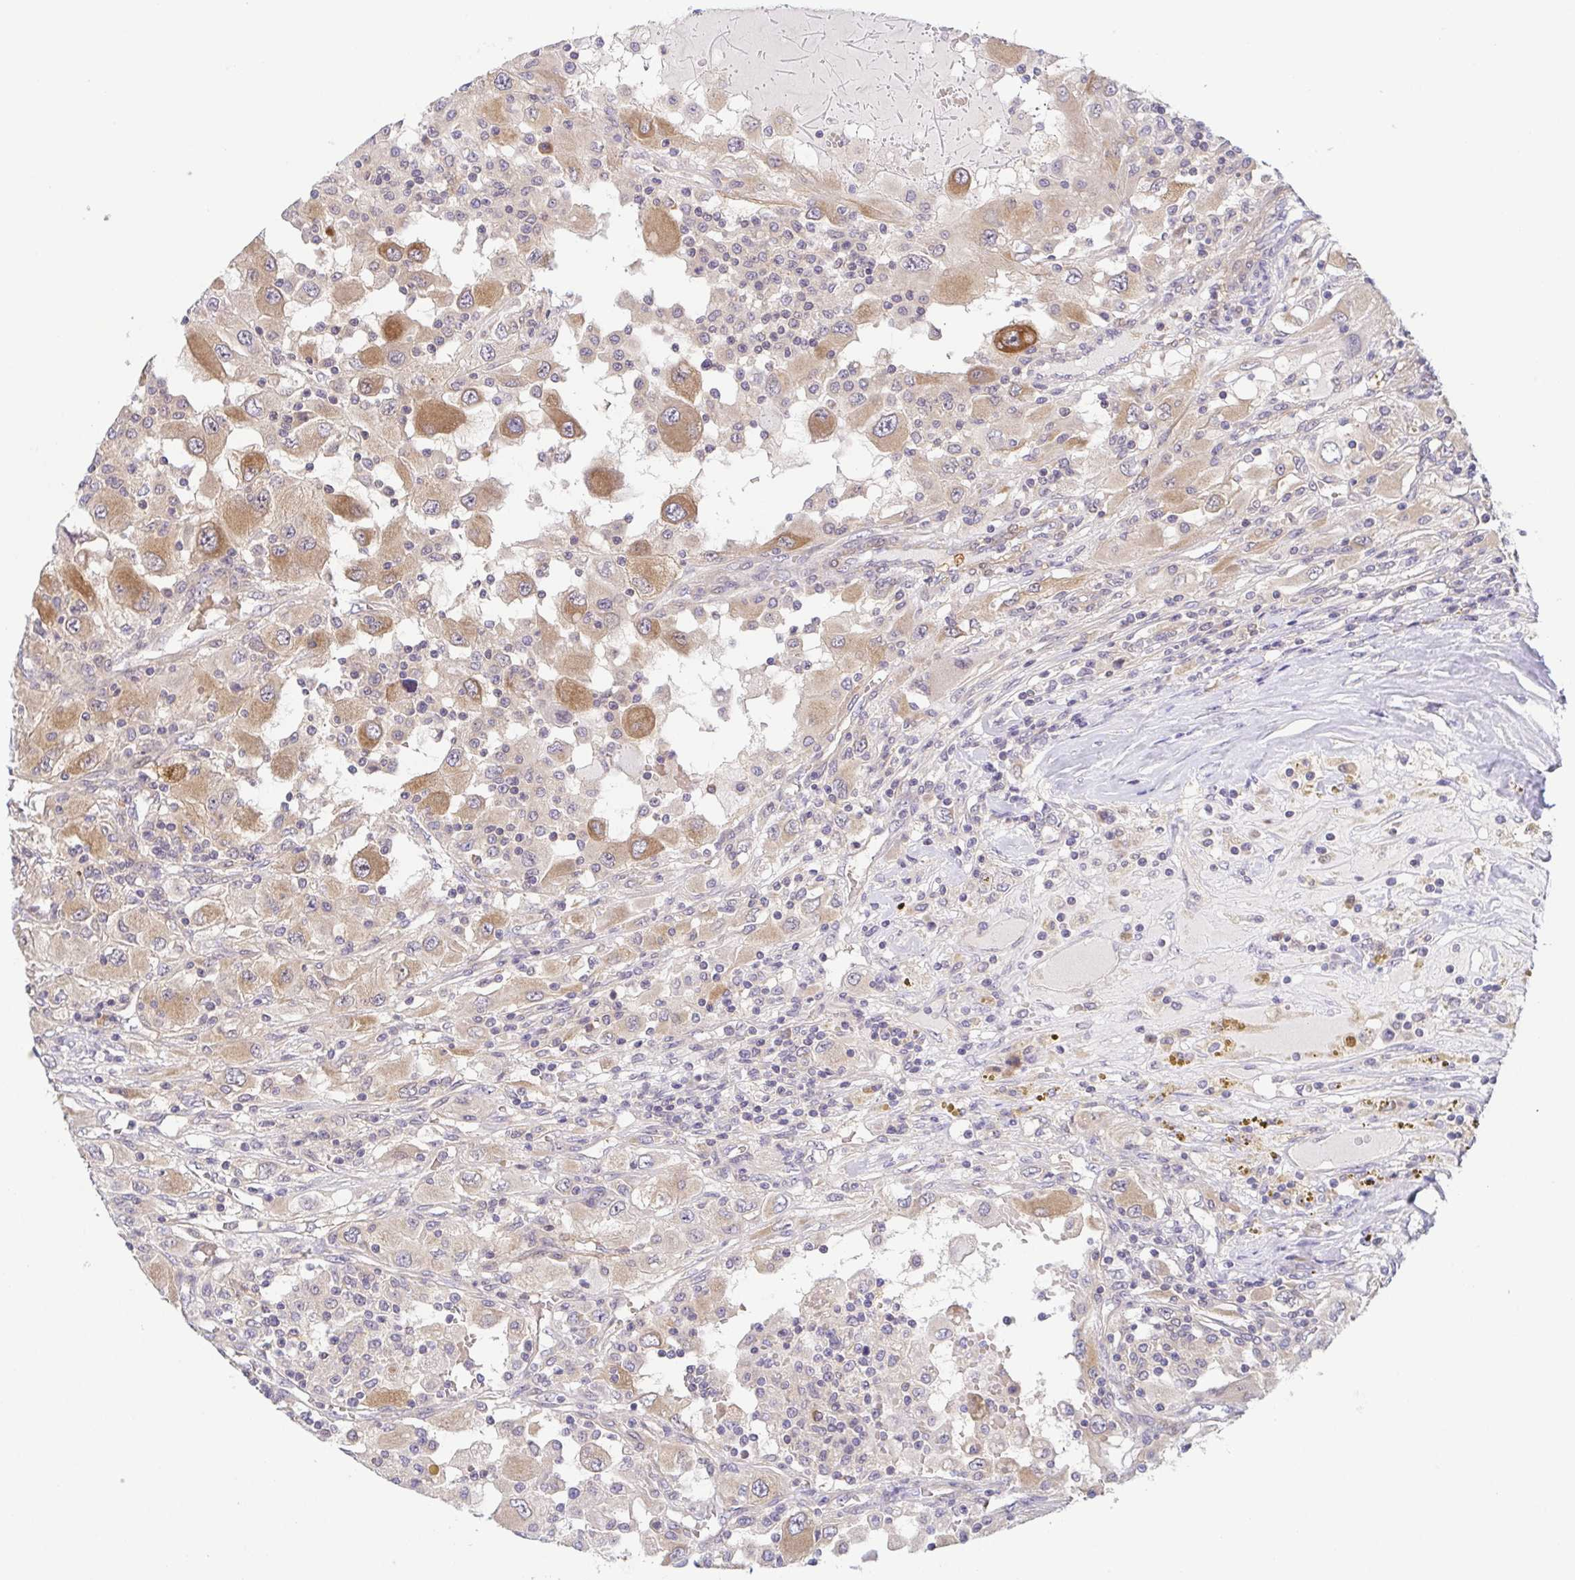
{"staining": {"intensity": "moderate", "quantity": "25%-75%", "location": "cytoplasmic/membranous"}, "tissue": "renal cancer", "cell_type": "Tumor cells", "image_type": "cancer", "snomed": [{"axis": "morphology", "description": "Adenocarcinoma, NOS"}, {"axis": "topography", "description": "Kidney"}], "caption": "The micrograph displays a brown stain indicating the presence of a protein in the cytoplasmic/membranous of tumor cells in renal adenocarcinoma. The protein of interest is stained brown, and the nuclei are stained in blue (DAB IHC with brightfield microscopy, high magnification).", "gene": "BCL2L1", "patient": {"sex": "female", "age": 67}}